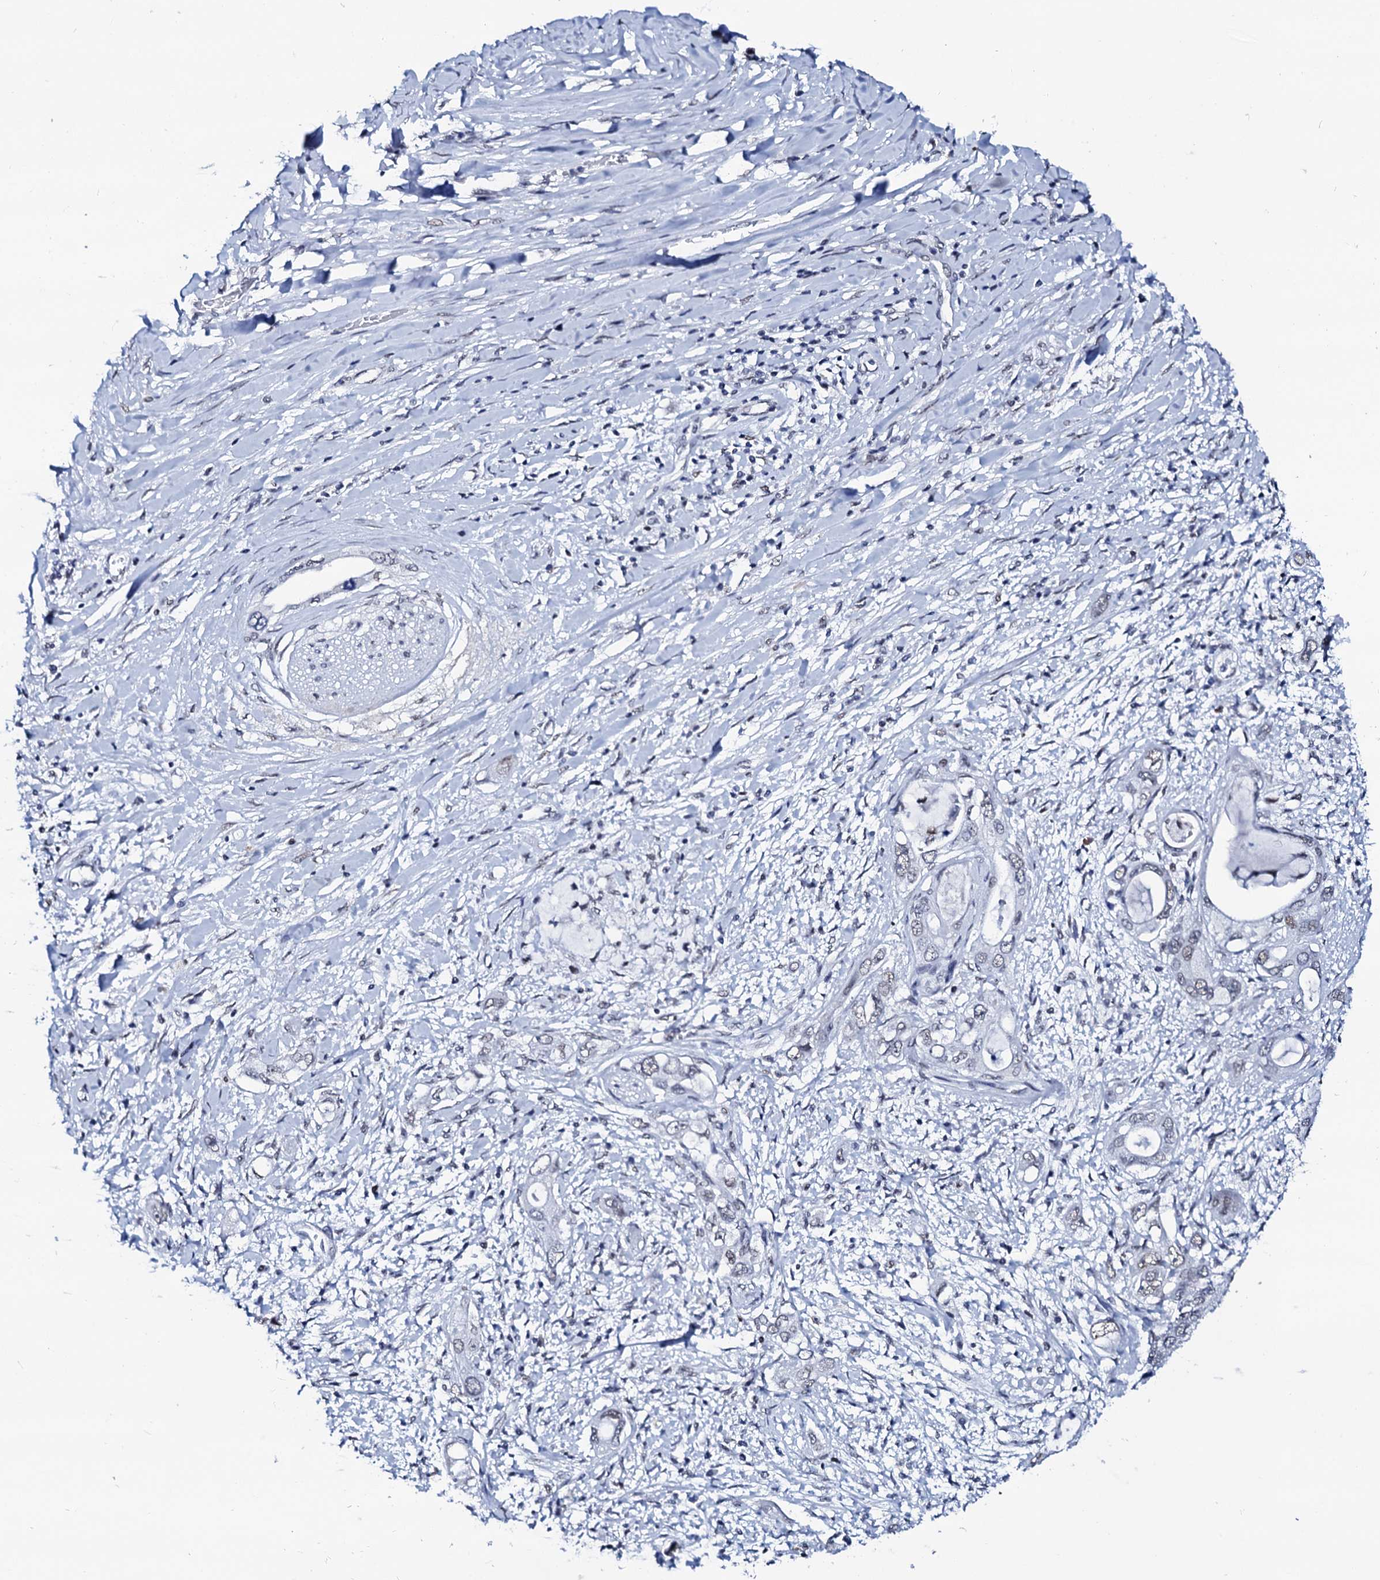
{"staining": {"intensity": "negative", "quantity": "none", "location": "none"}, "tissue": "pancreatic cancer", "cell_type": "Tumor cells", "image_type": "cancer", "snomed": [{"axis": "morphology", "description": "Inflammation, NOS"}, {"axis": "morphology", "description": "Adenocarcinoma, NOS"}, {"axis": "topography", "description": "Pancreas"}], "caption": "Protein analysis of pancreatic cancer (adenocarcinoma) shows no significant staining in tumor cells.", "gene": "SPATA19", "patient": {"sex": "female", "age": 56}}